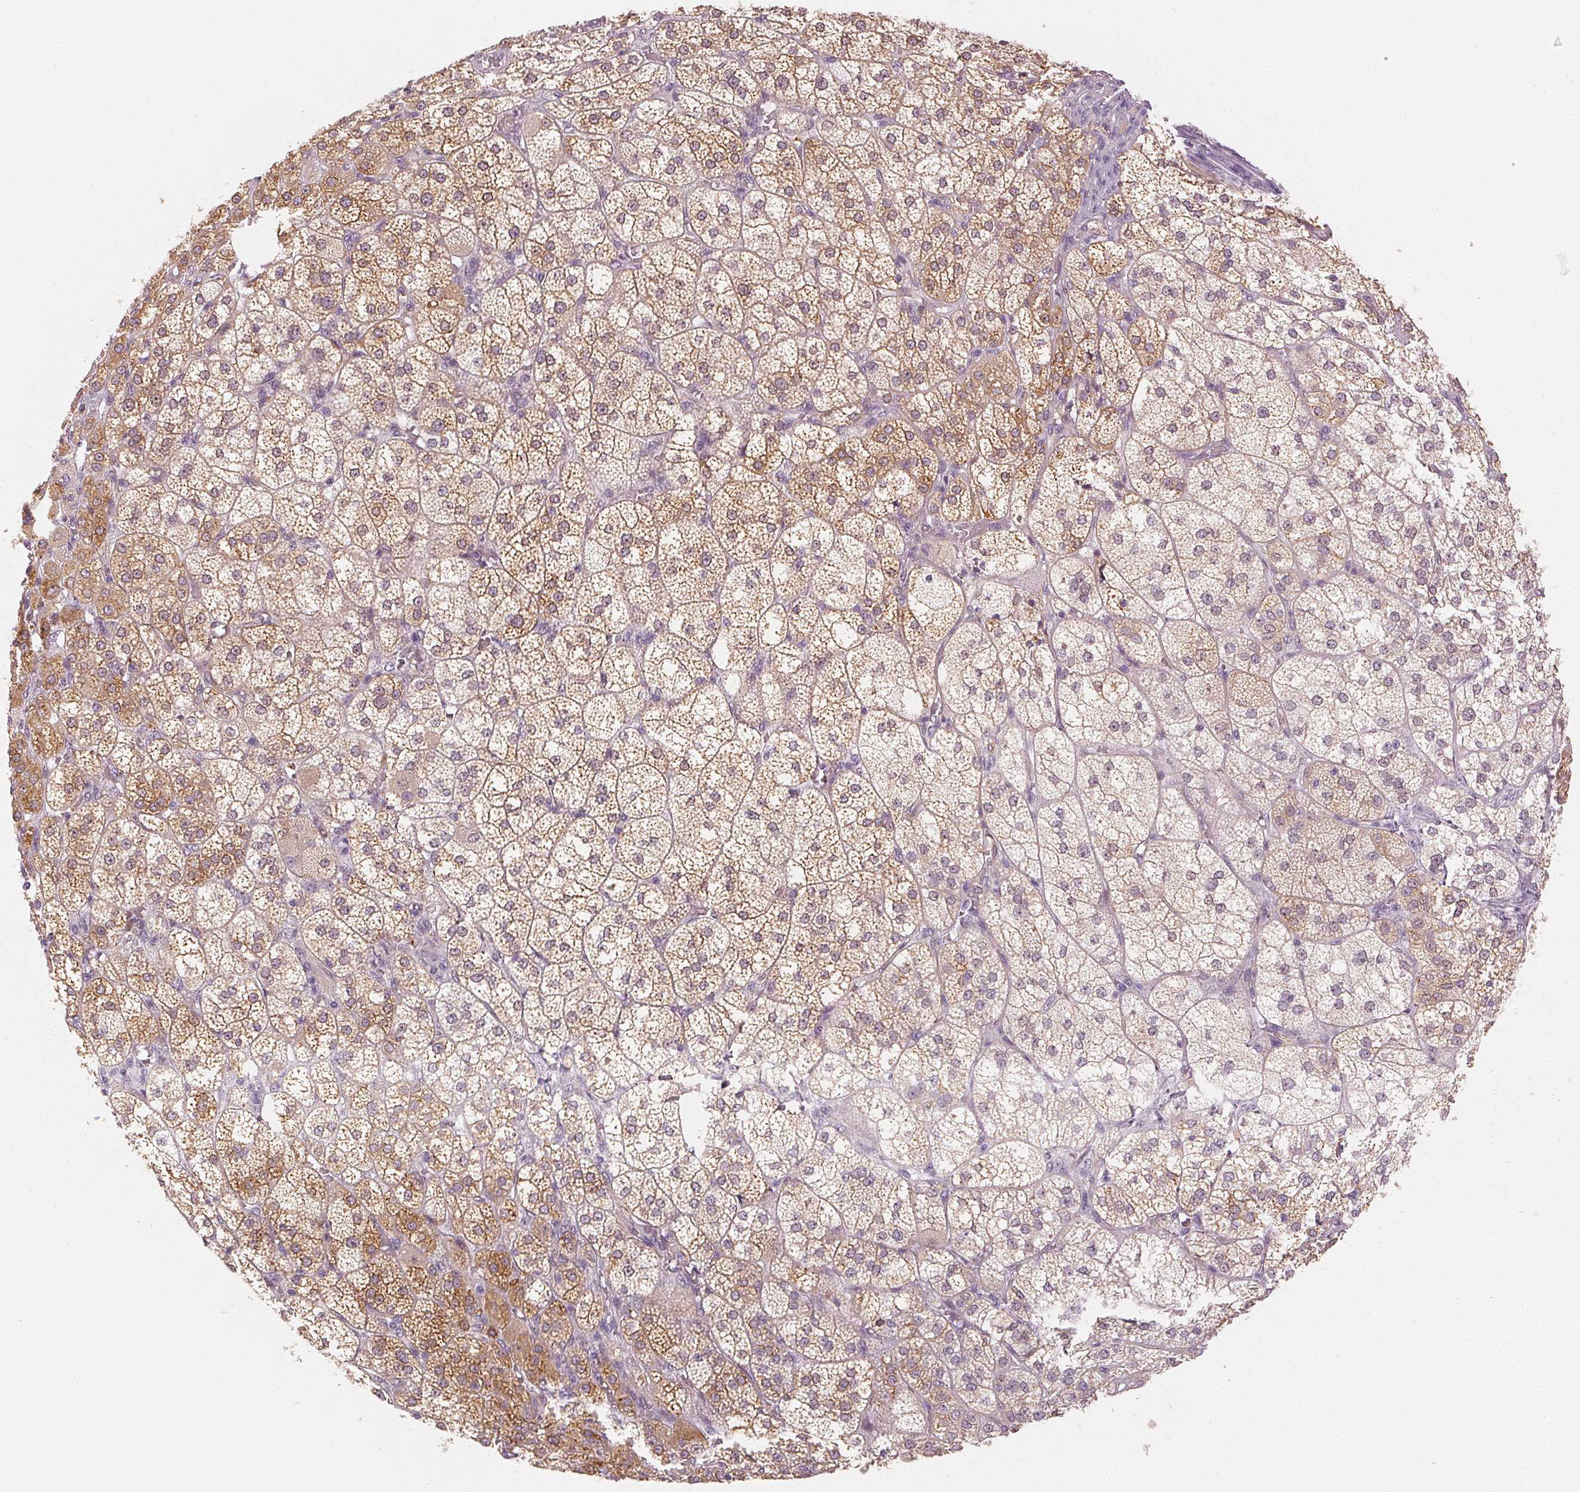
{"staining": {"intensity": "moderate", "quantity": "25%-75%", "location": "cytoplasmic/membranous"}, "tissue": "adrenal gland", "cell_type": "Glandular cells", "image_type": "normal", "snomed": [{"axis": "morphology", "description": "Normal tissue, NOS"}, {"axis": "topography", "description": "Adrenal gland"}], "caption": "The immunohistochemical stain shows moderate cytoplasmic/membranous staining in glandular cells of normal adrenal gland. (DAB IHC with brightfield microscopy, high magnification).", "gene": "MAP1LC3A", "patient": {"sex": "female", "age": 60}}